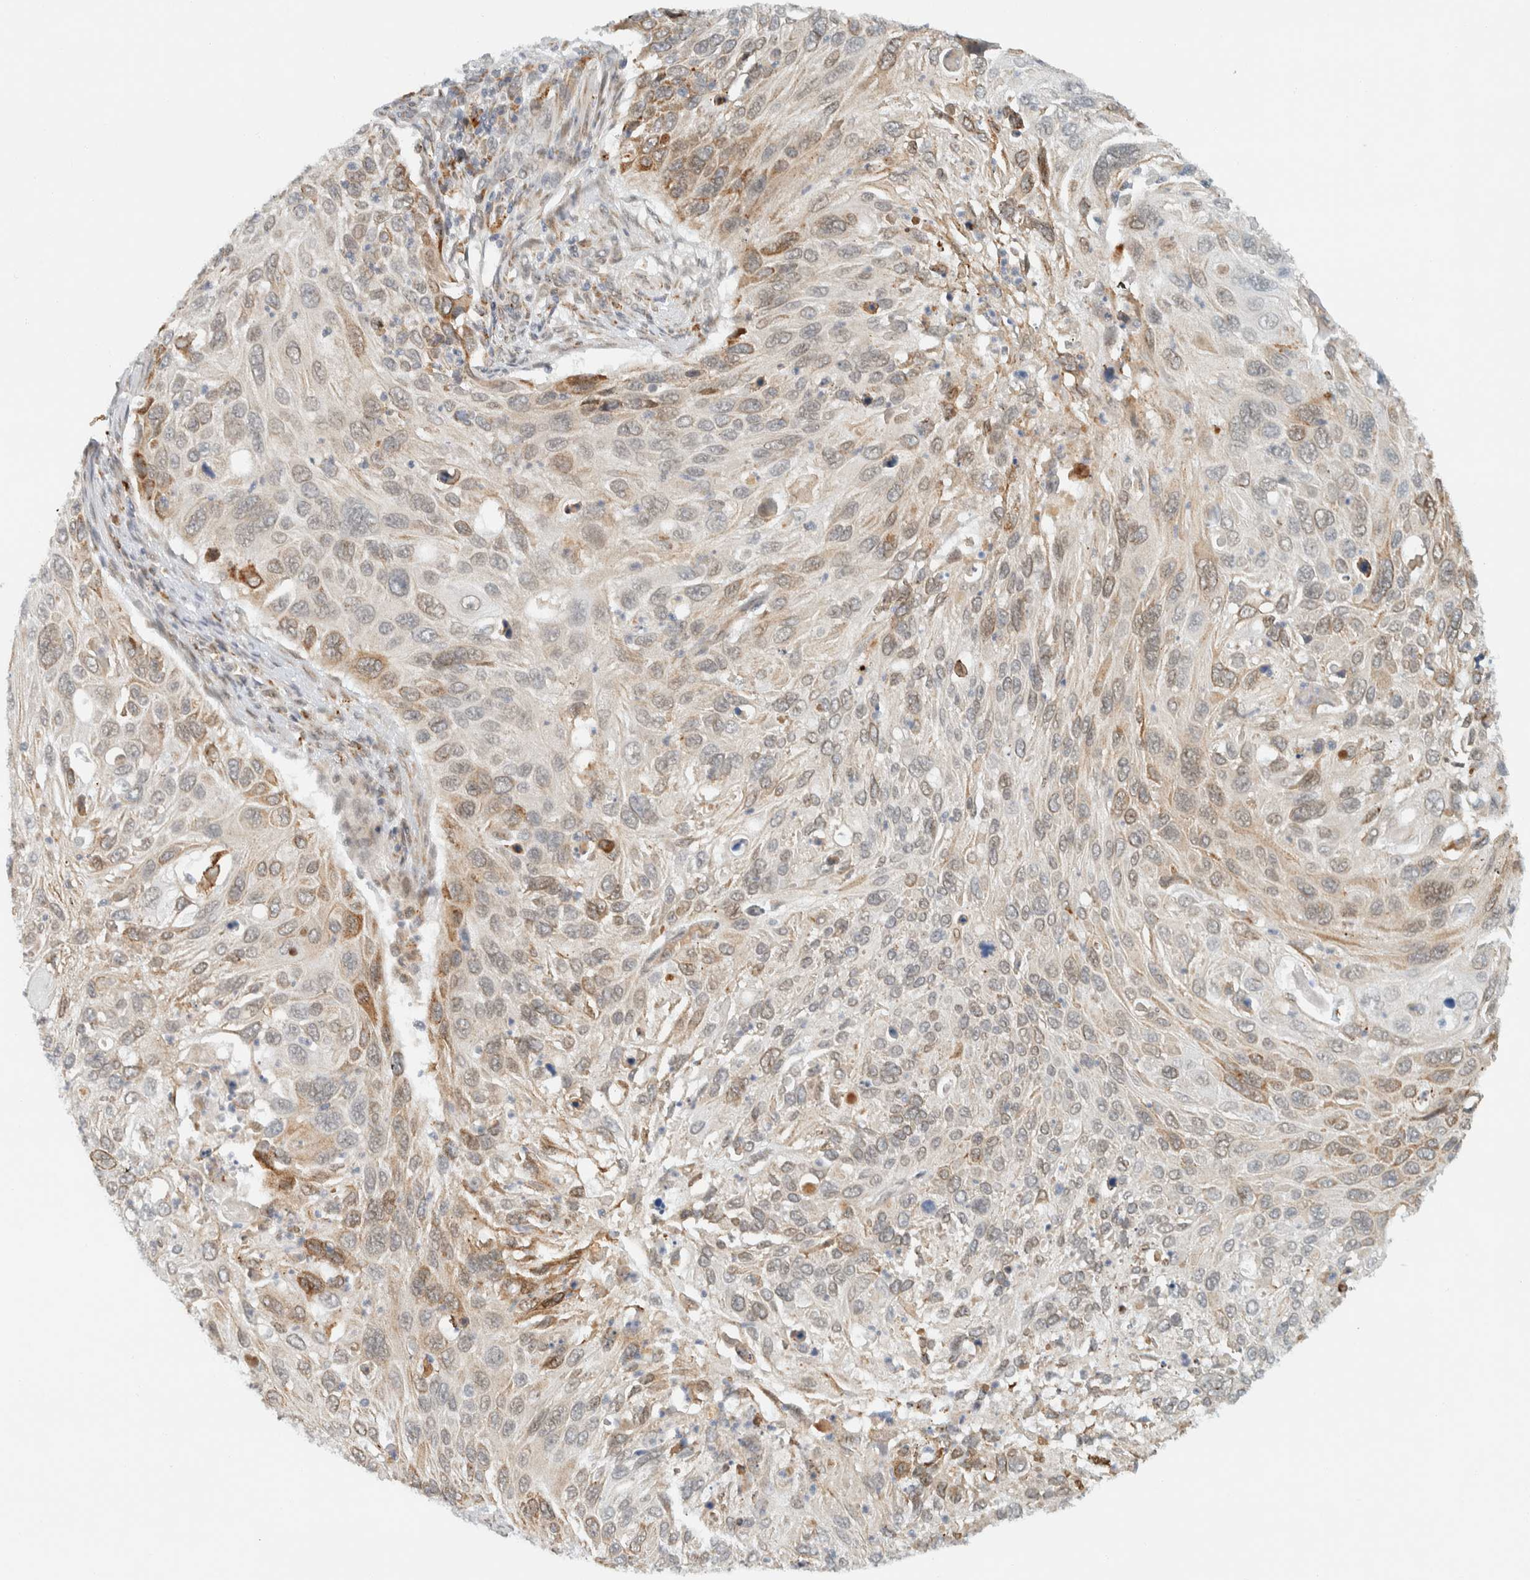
{"staining": {"intensity": "moderate", "quantity": "<25%", "location": "cytoplasmic/membranous"}, "tissue": "cervical cancer", "cell_type": "Tumor cells", "image_type": "cancer", "snomed": [{"axis": "morphology", "description": "Squamous cell carcinoma, NOS"}, {"axis": "topography", "description": "Cervix"}], "caption": "Immunohistochemical staining of cervical cancer displays low levels of moderate cytoplasmic/membranous staining in about <25% of tumor cells.", "gene": "ITPRID1", "patient": {"sex": "female", "age": 70}}